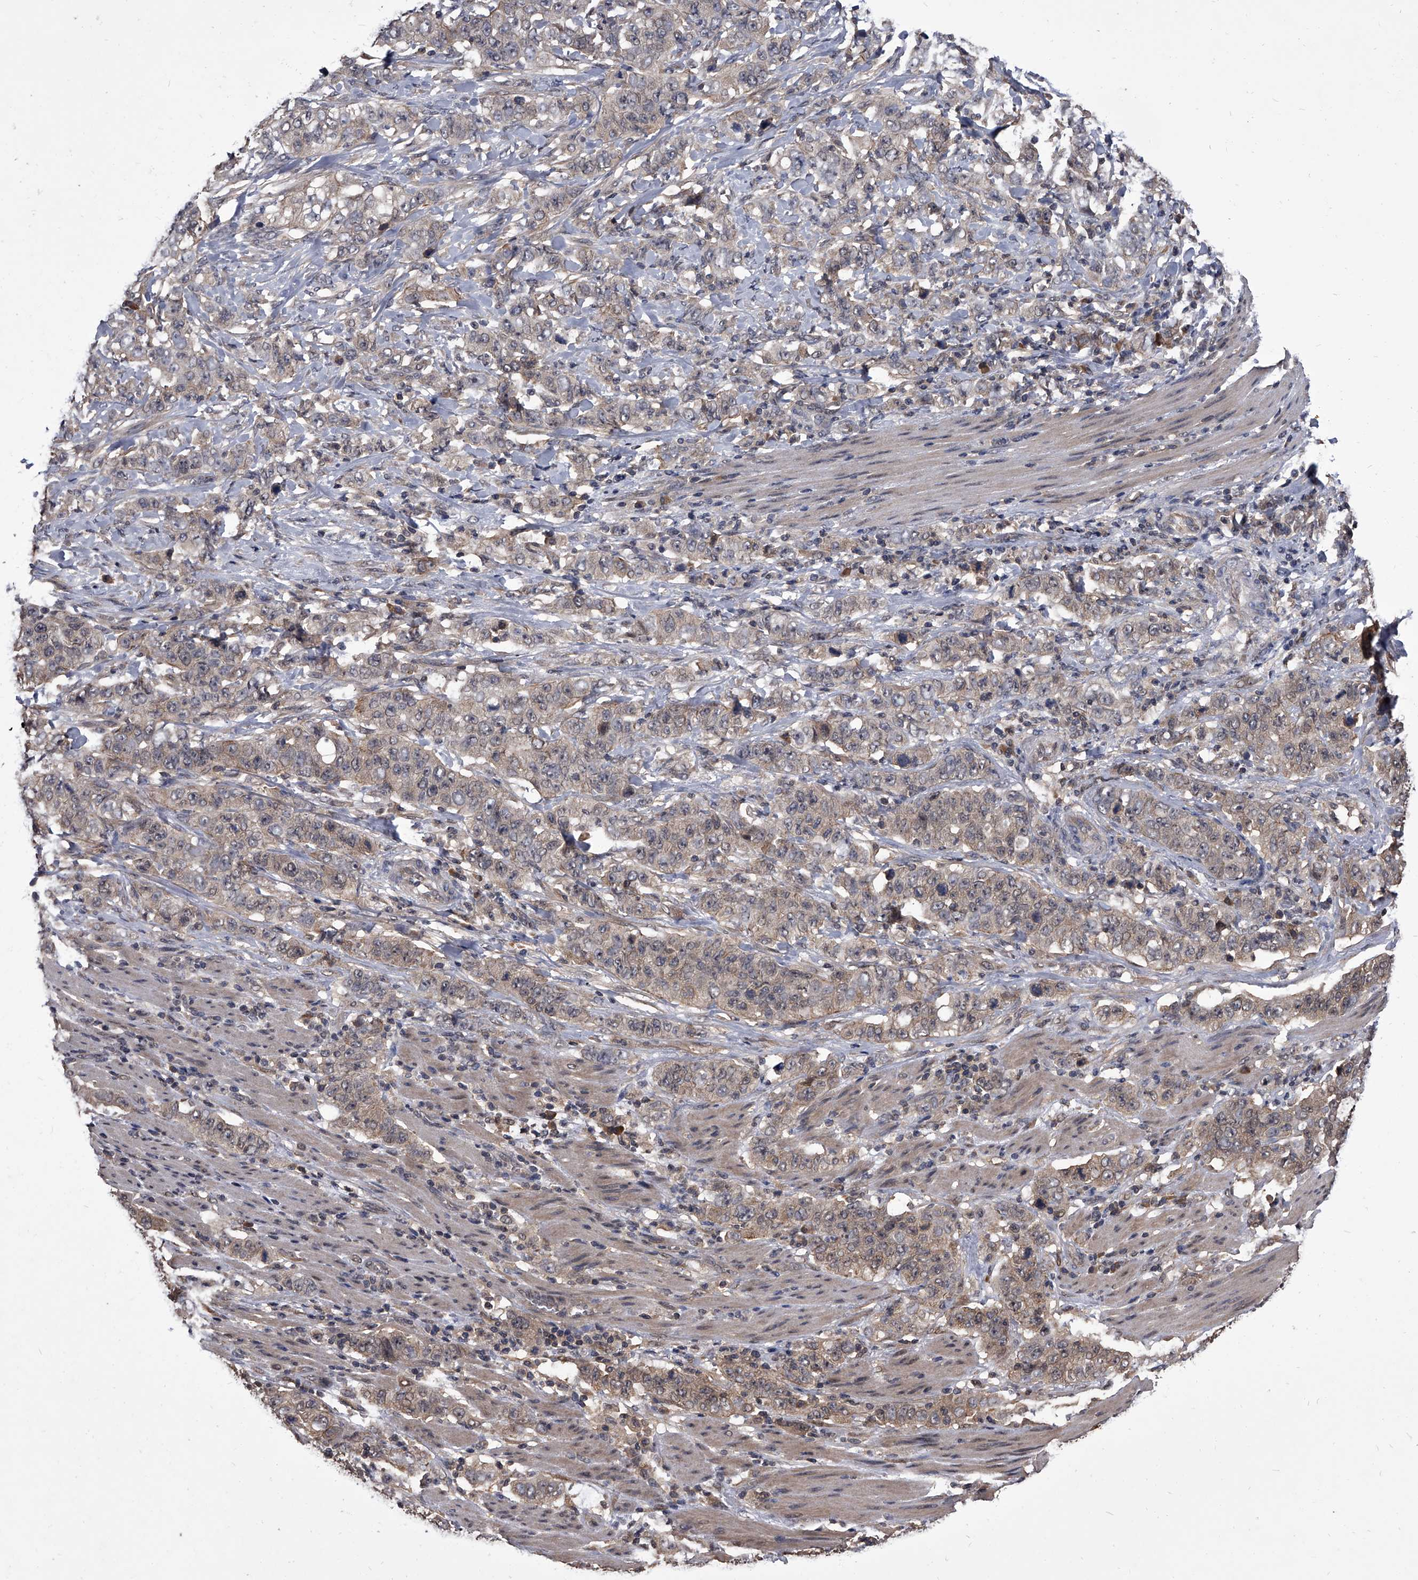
{"staining": {"intensity": "weak", "quantity": "25%-75%", "location": "cytoplasmic/membranous"}, "tissue": "stomach cancer", "cell_type": "Tumor cells", "image_type": "cancer", "snomed": [{"axis": "morphology", "description": "Adenocarcinoma, NOS"}, {"axis": "topography", "description": "Stomach"}], "caption": "IHC staining of stomach cancer, which reveals low levels of weak cytoplasmic/membranous staining in about 25%-75% of tumor cells indicating weak cytoplasmic/membranous protein expression. The staining was performed using DAB (brown) for protein detection and nuclei were counterstained in hematoxylin (blue).", "gene": "SLC18B1", "patient": {"sex": "male", "age": 48}}